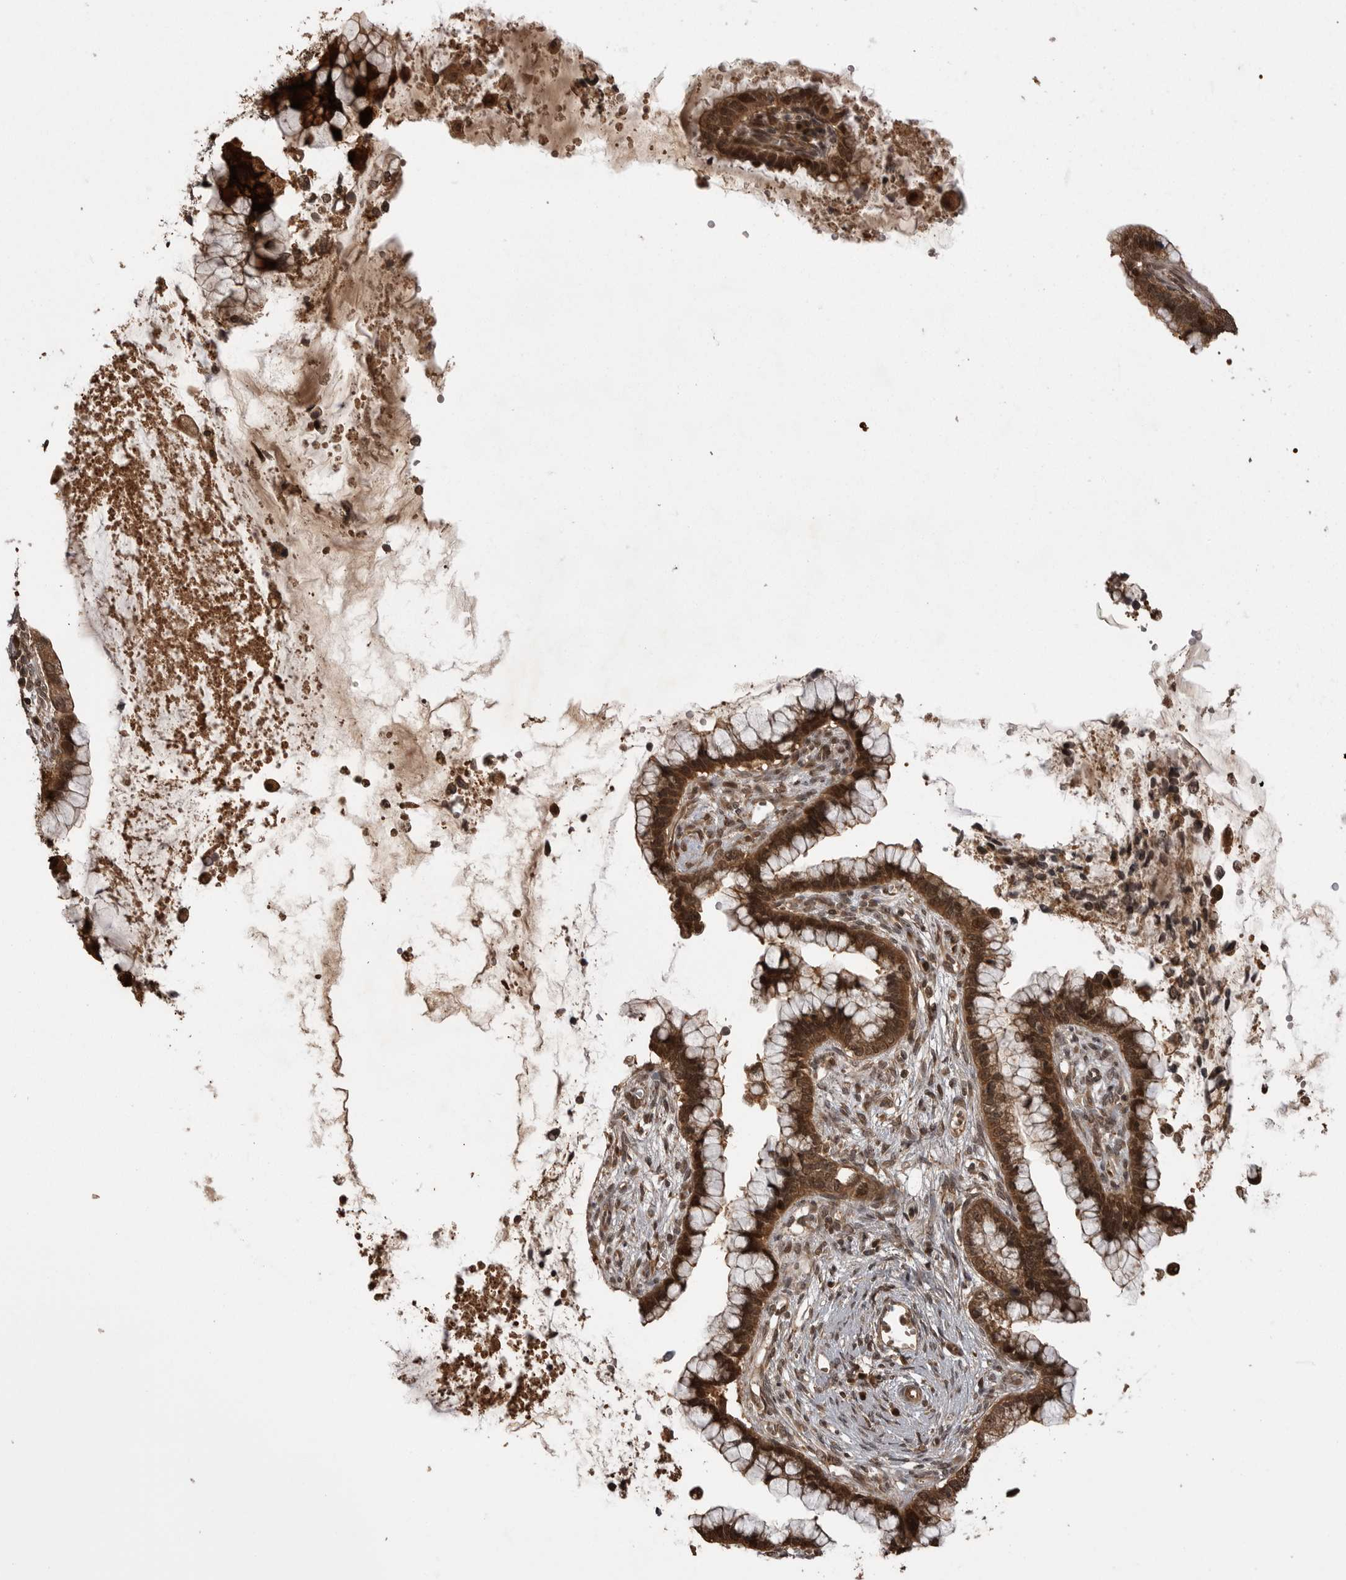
{"staining": {"intensity": "strong", "quantity": ">75%", "location": "cytoplasmic/membranous,nuclear"}, "tissue": "cervical cancer", "cell_type": "Tumor cells", "image_type": "cancer", "snomed": [{"axis": "morphology", "description": "Adenocarcinoma, NOS"}, {"axis": "topography", "description": "Cervix"}], "caption": "Brown immunohistochemical staining in human cervical cancer (adenocarcinoma) demonstrates strong cytoplasmic/membranous and nuclear positivity in about >75% of tumor cells.", "gene": "AKAP7", "patient": {"sex": "female", "age": 44}}